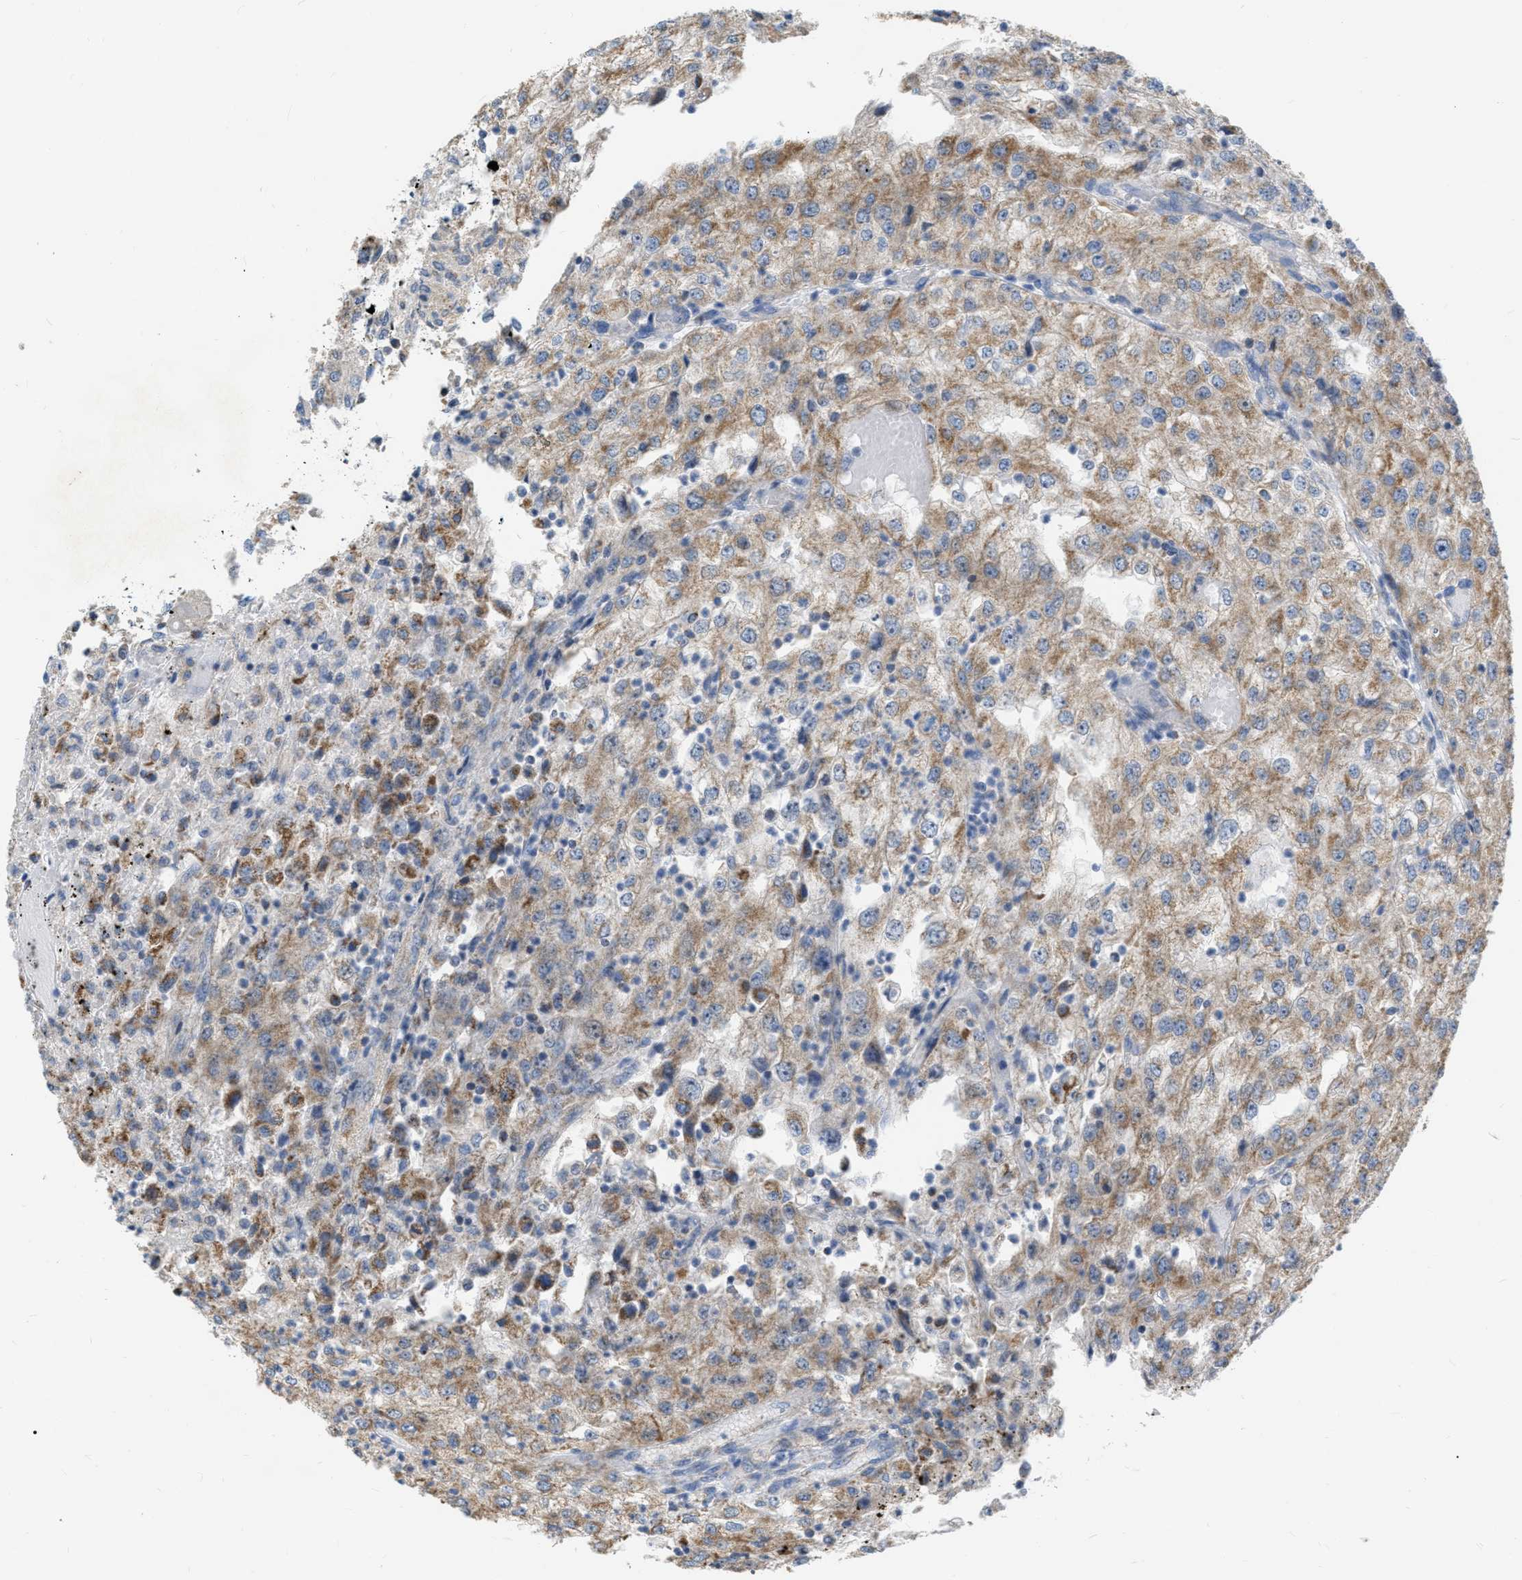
{"staining": {"intensity": "moderate", "quantity": ">75%", "location": "cytoplasmic/membranous"}, "tissue": "renal cancer", "cell_type": "Tumor cells", "image_type": "cancer", "snomed": [{"axis": "morphology", "description": "Adenocarcinoma, NOS"}, {"axis": "topography", "description": "Kidney"}], "caption": "Immunohistochemical staining of renal cancer shows moderate cytoplasmic/membranous protein staining in approximately >75% of tumor cells. The staining is performed using DAB (3,3'-diaminobenzidine) brown chromogen to label protein expression. The nuclei are counter-stained blue using hematoxylin.", "gene": "DDX56", "patient": {"sex": "female", "age": 54}}